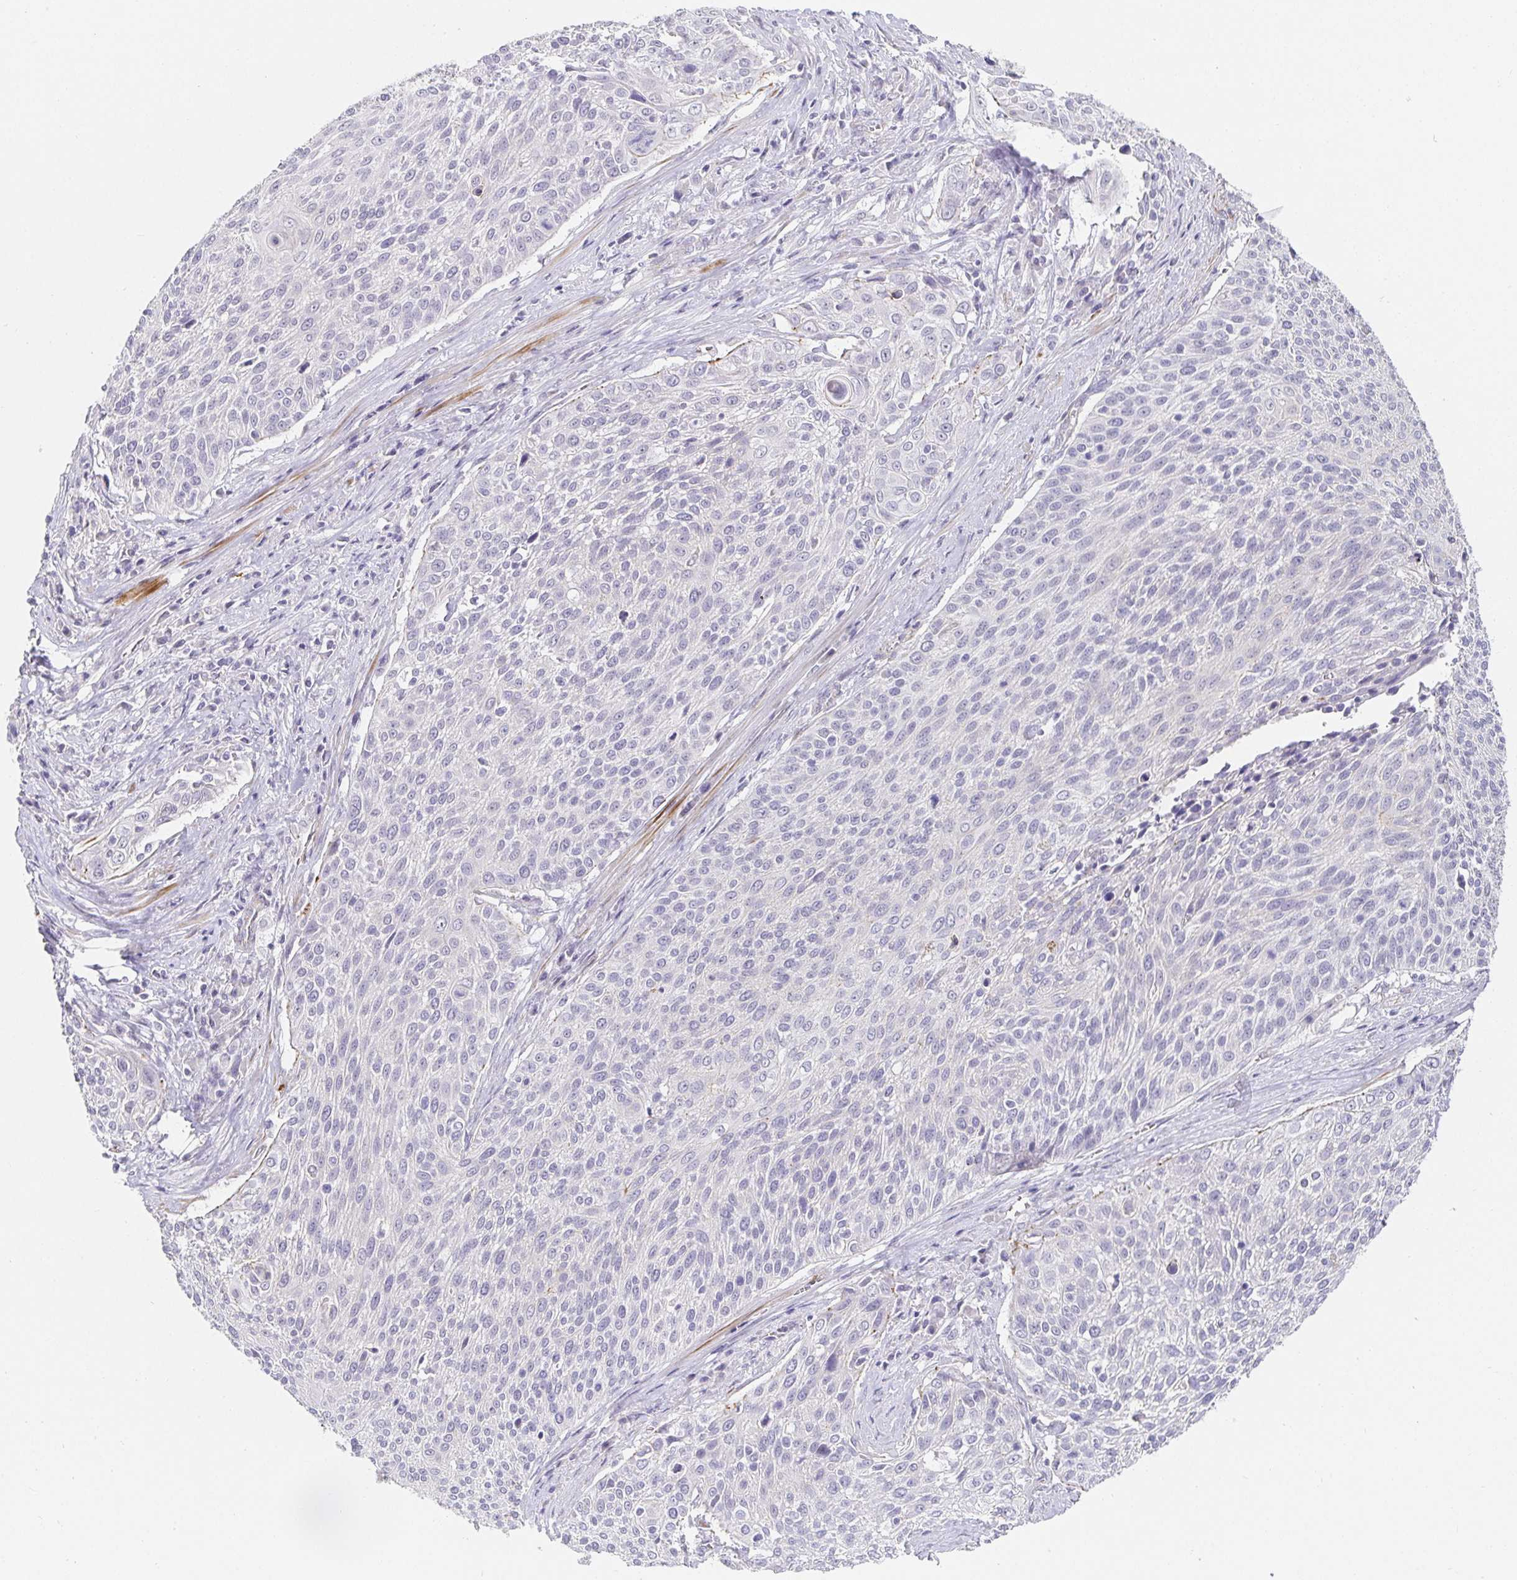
{"staining": {"intensity": "negative", "quantity": "none", "location": "none"}, "tissue": "cervical cancer", "cell_type": "Tumor cells", "image_type": "cancer", "snomed": [{"axis": "morphology", "description": "Squamous cell carcinoma, NOS"}, {"axis": "topography", "description": "Cervix"}], "caption": "The photomicrograph reveals no significant expression in tumor cells of squamous cell carcinoma (cervical). The staining is performed using DAB (3,3'-diaminobenzidine) brown chromogen with nuclei counter-stained in using hematoxylin.", "gene": "PDX1", "patient": {"sex": "female", "age": 31}}